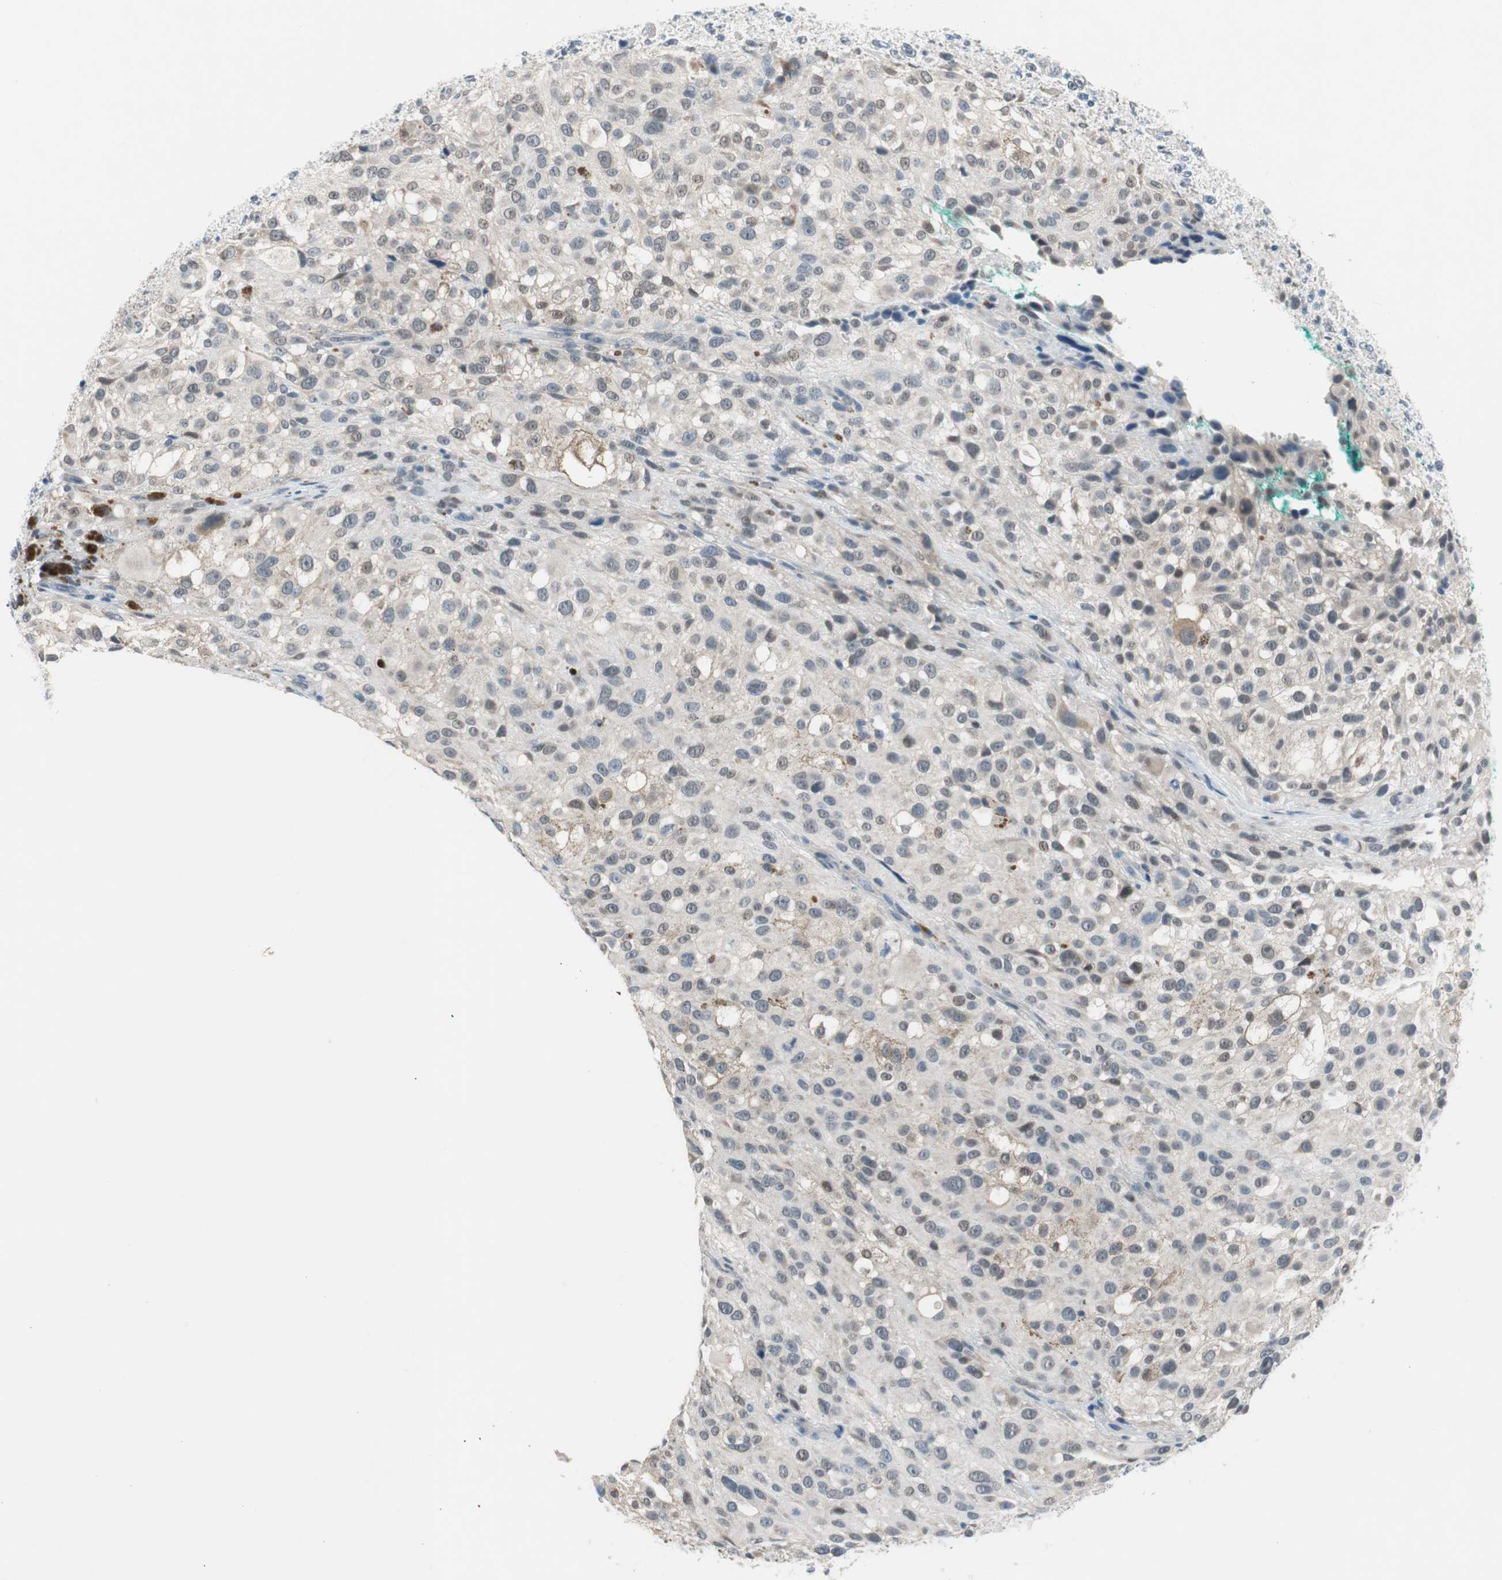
{"staining": {"intensity": "weak", "quantity": "<25%", "location": "nuclear"}, "tissue": "melanoma", "cell_type": "Tumor cells", "image_type": "cancer", "snomed": [{"axis": "morphology", "description": "Necrosis, NOS"}, {"axis": "morphology", "description": "Malignant melanoma, NOS"}, {"axis": "topography", "description": "Skin"}], "caption": "Malignant melanoma was stained to show a protein in brown. There is no significant expression in tumor cells. Brightfield microscopy of immunohistochemistry (IHC) stained with DAB (brown) and hematoxylin (blue), captured at high magnification.", "gene": "GRHL1", "patient": {"sex": "female", "age": 87}}